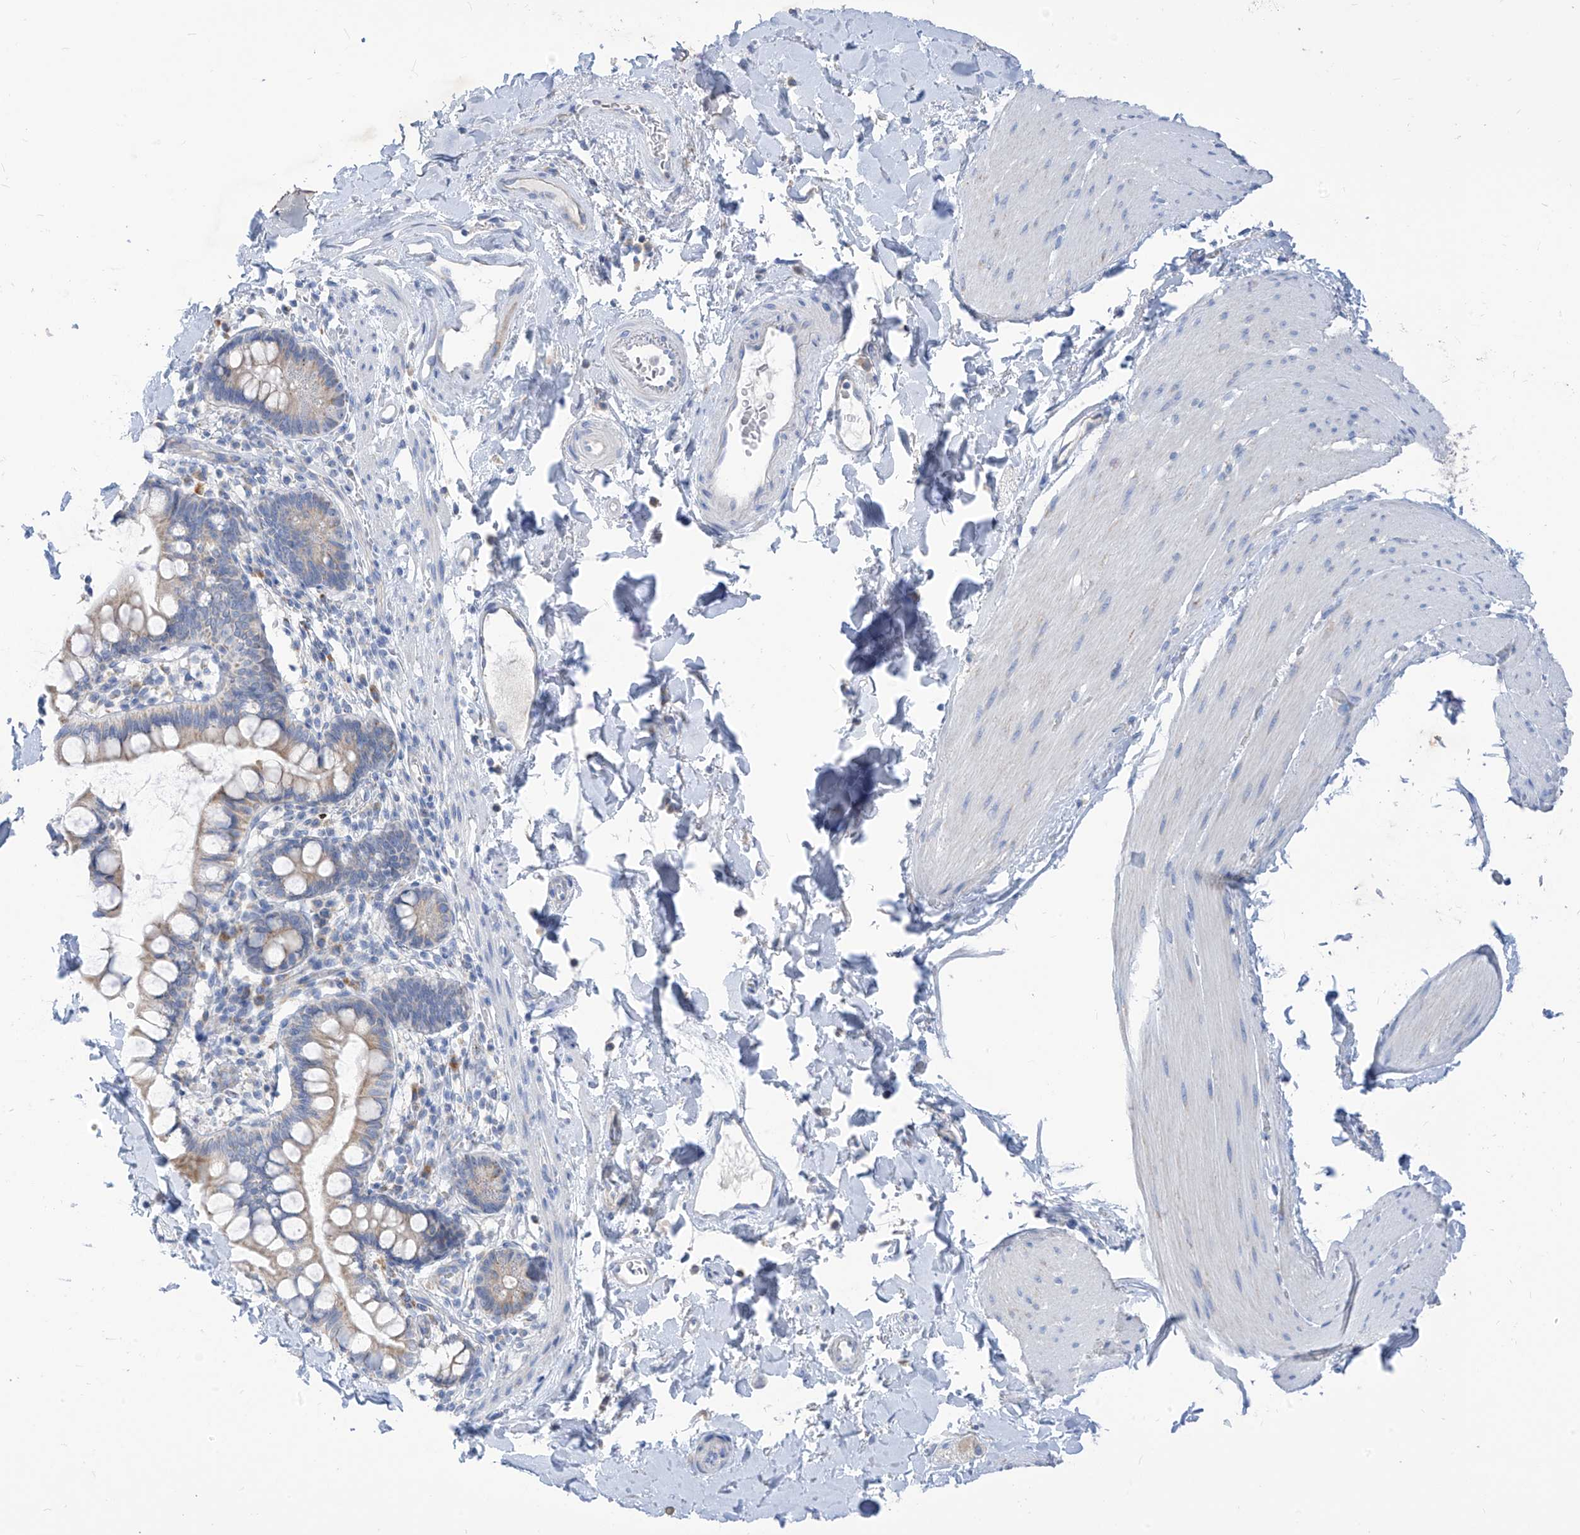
{"staining": {"intensity": "negative", "quantity": "none", "location": "none"}, "tissue": "smooth muscle", "cell_type": "Smooth muscle cells", "image_type": "normal", "snomed": [{"axis": "morphology", "description": "Normal tissue, NOS"}, {"axis": "topography", "description": "Smooth muscle"}, {"axis": "topography", "description": "Small intestine"}], "caption": "IHC photomicrograph of unremarkable smooth muscle: human smooth muscle stained with DAB shows no significant protein positivity in smooth muscle cells.", "gene": "ZNF404", "patient": {"sex": "female", "age": 84}}